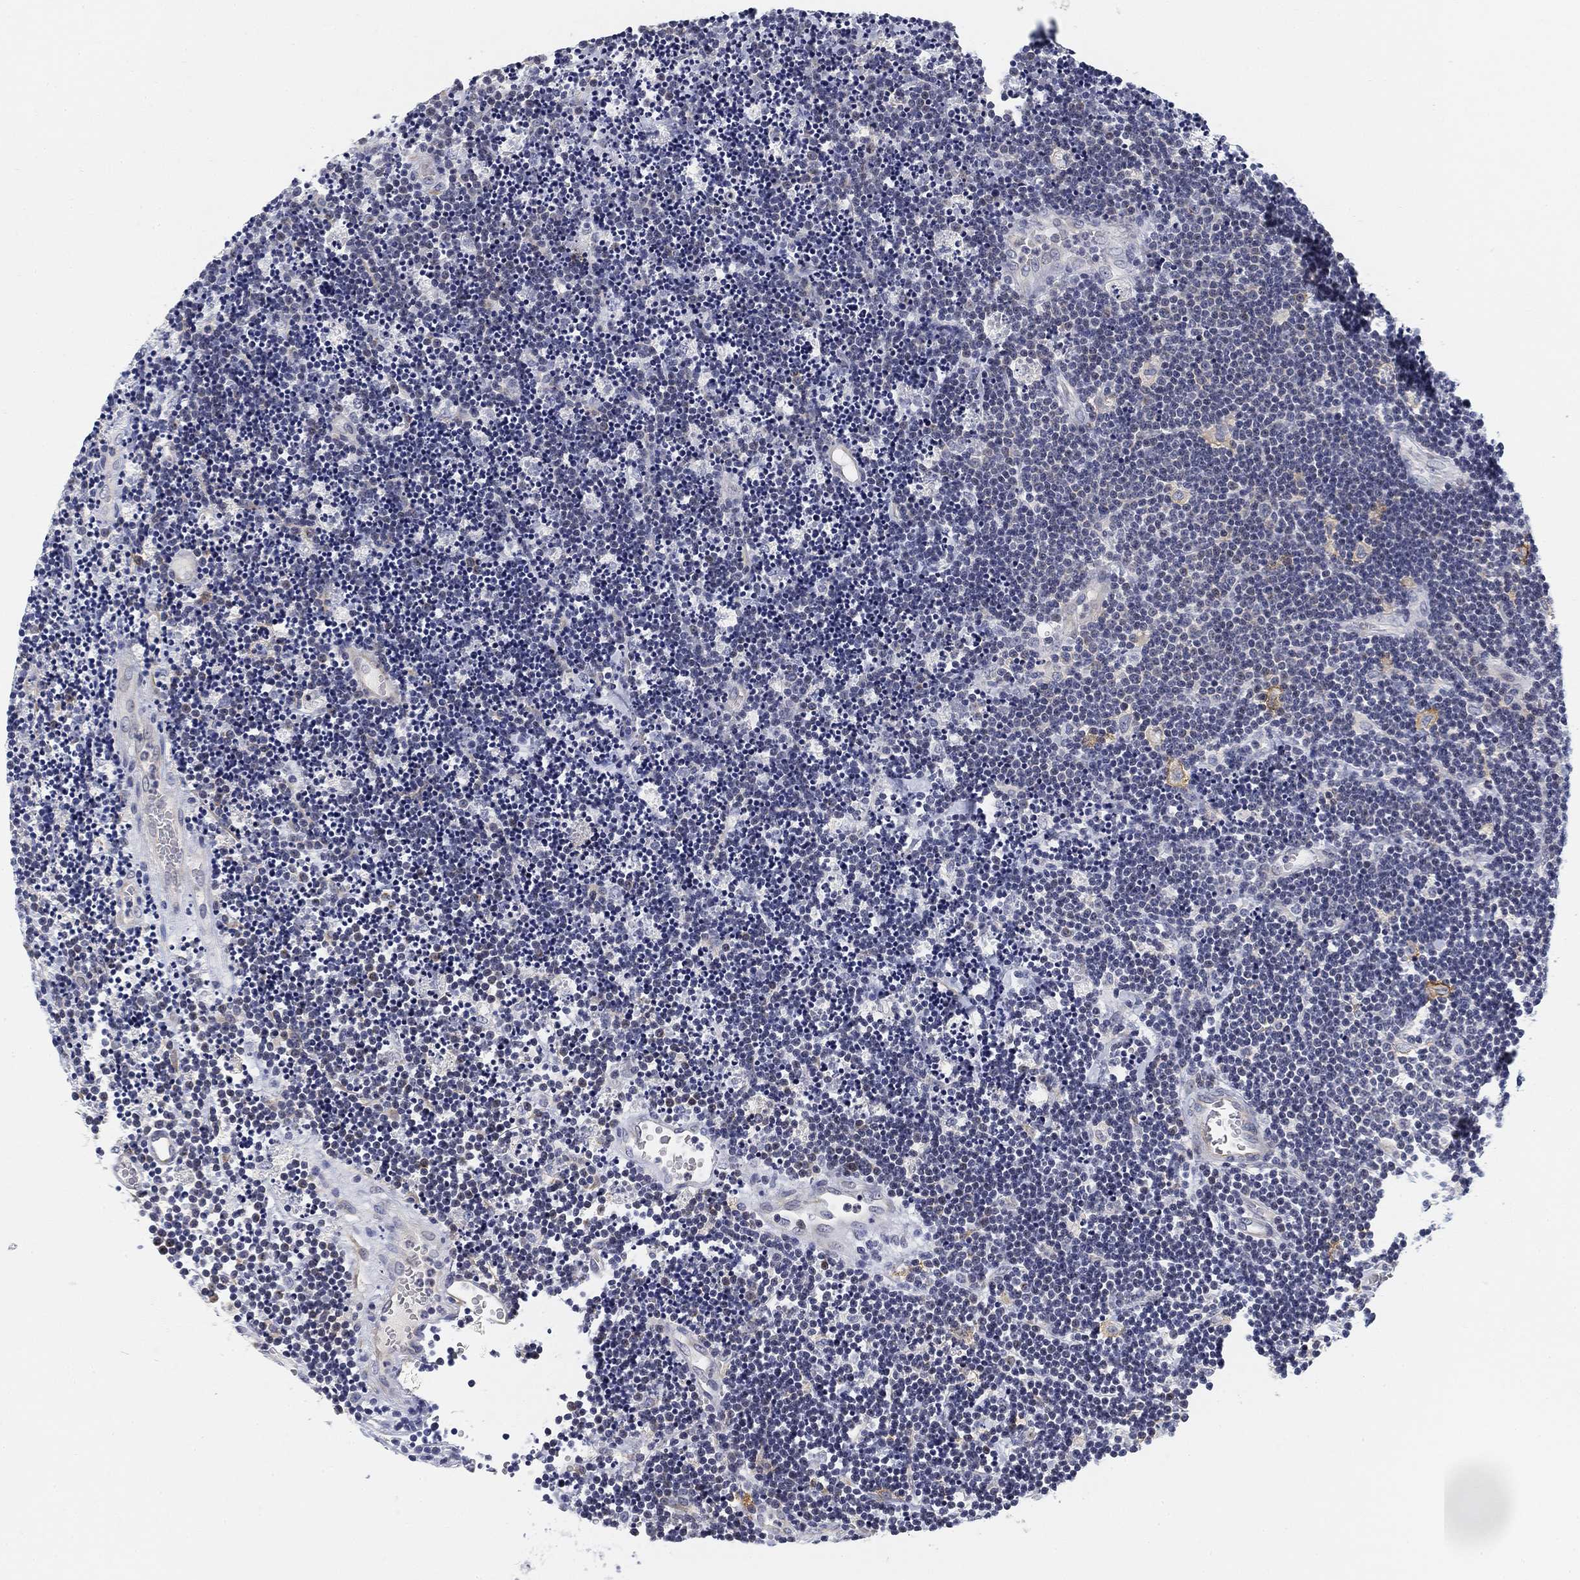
{"staining": {"intensity": "negative", "quantity": "none", "location": "none"}, "tissue": "lymphoma", "cell_type": "Tumor cells", "image_type": "cancer", "snomed": [{"axis": "morphology", "description": "Malignant lymphoma, non-Hodgkin's type, Low grade"}, {"axis": "topography", "description": "Brain"}], "caption": "A high-resolution histopathology image shows immunohistochemistry (IHC) staining of lymphoma, which reveals no significant expression in tumor cells.", "gene": "SLC2A5", "patient": {"sex": "female", "age": 66}}